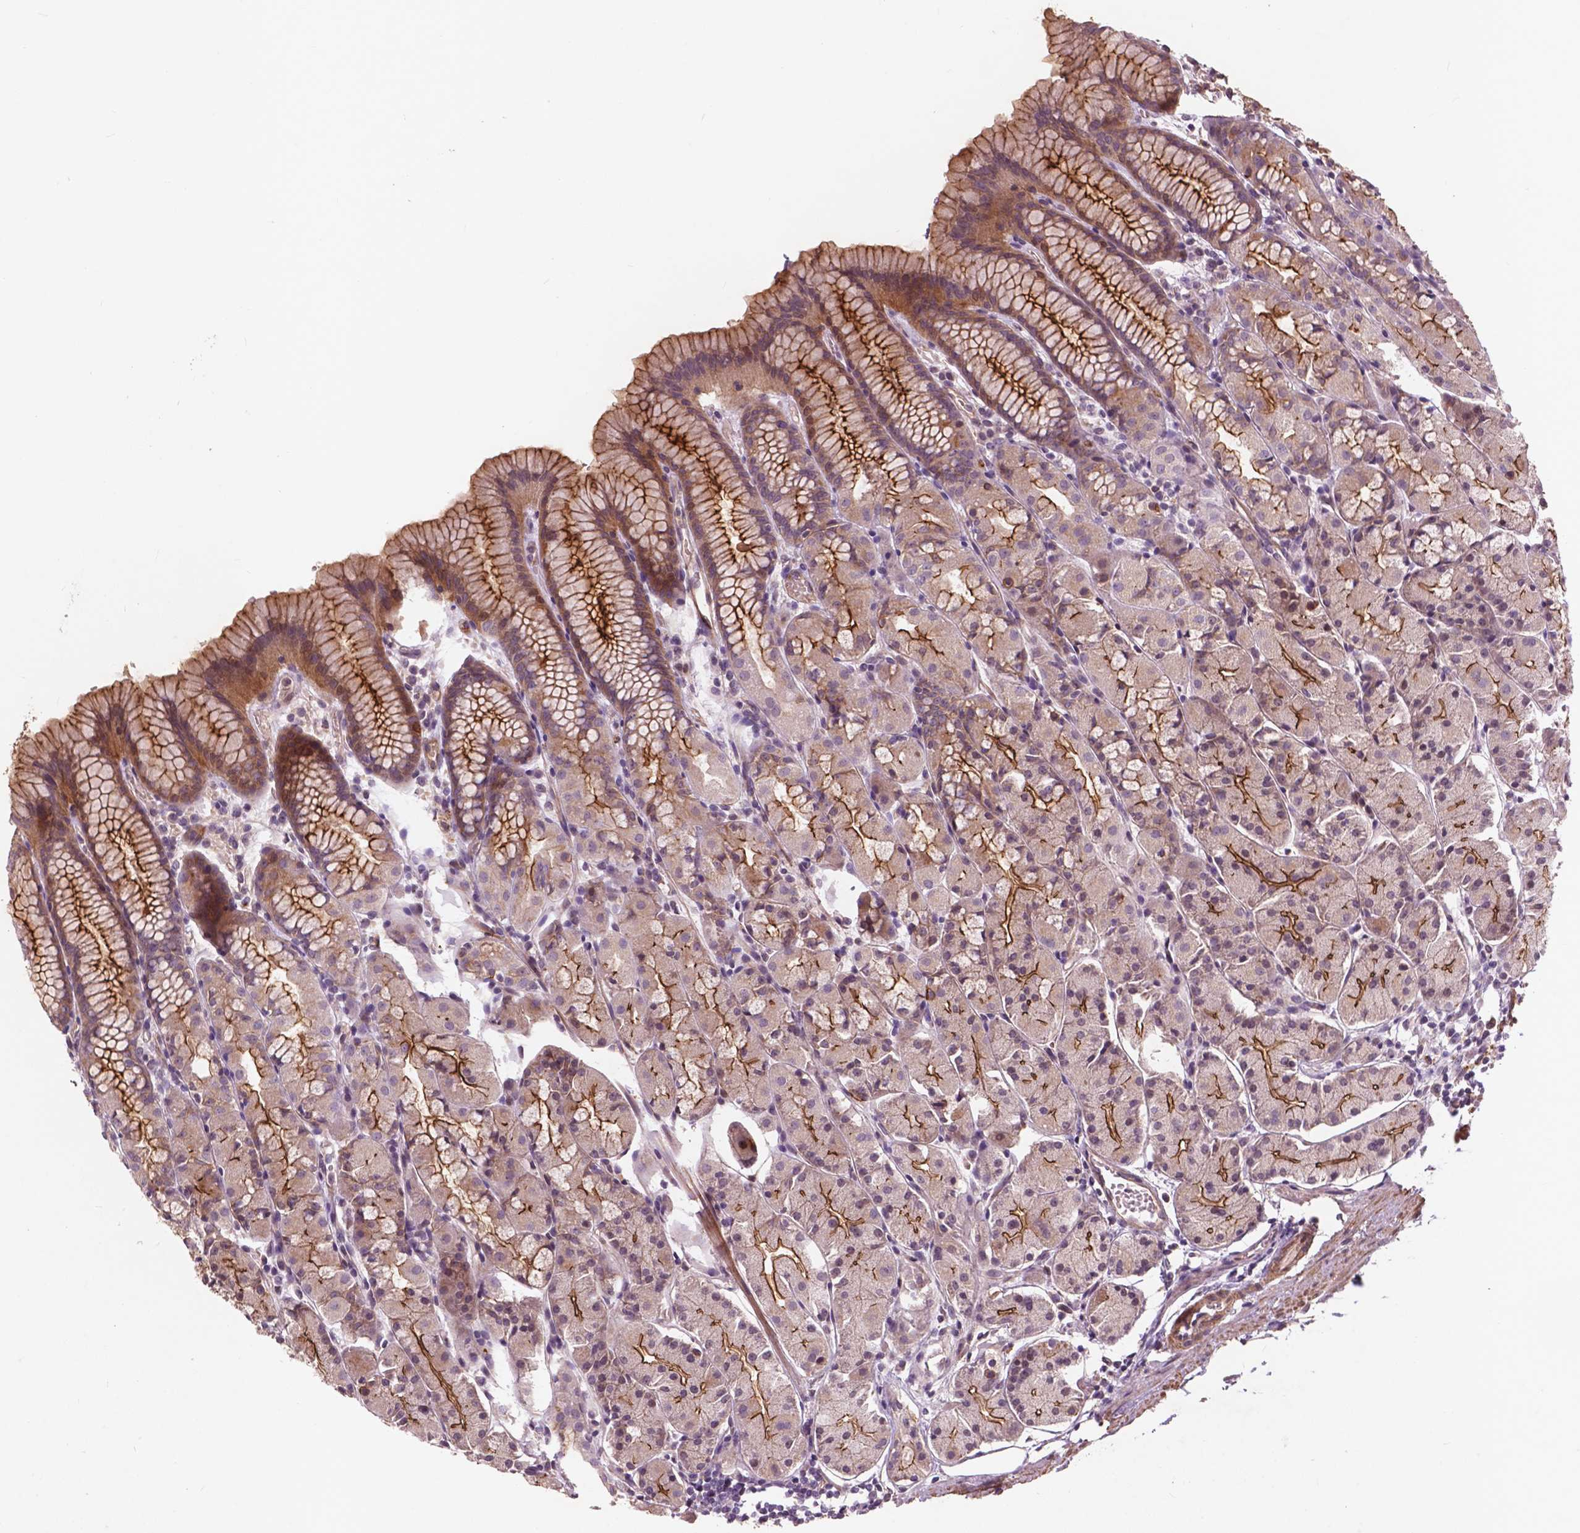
{"staining": {"intensity": "strong", "quantity": "25%-75%", "location": "cytoplasmic/membranous"}, "tissue": "stomach", "cell_type": "Glandular cells", "image_type": "normal", "snomed": [{"axis": "morphology", "description": "Normal tissue, NOS"}, {"axis": "topography", "description": "Stomach, upper"}], "caption": "Stomach was stained to show a protein in brown. There is high levels of strong cytoplasmic/membranous expression in approximately 25%-75% of glandular cells. The protein of interest is stained brown, and the nuclei are stained in blue (DAB IHC with brightfield microscopy, high magnification).", "gene": "RFPL4B", "patient": {"sex": "male", "age": 47}}